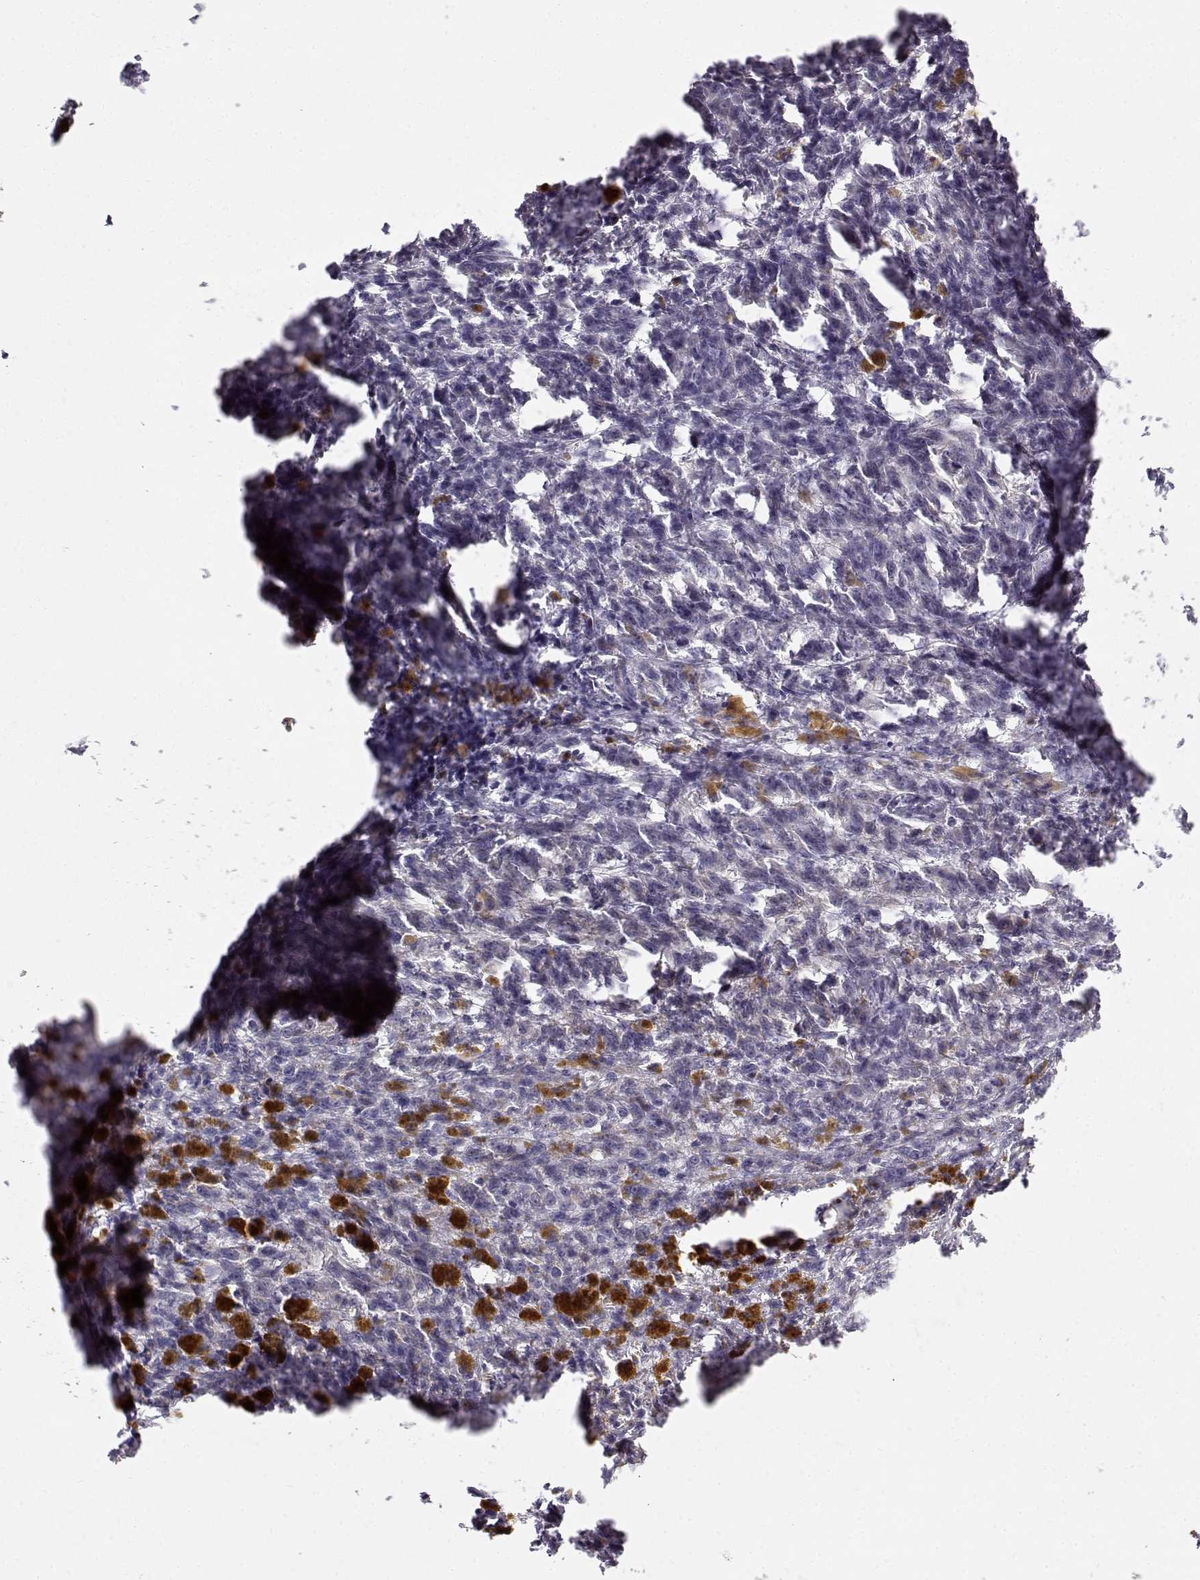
{"staining": {"intensity": "negative", "quantity": "none", "location": "none"}, "tissue": "melanoma", "cell_type": "Tumor cells", "image_type": "cancer", "snomed": [{"axis": "morphology", "description": "Malignant melanoma, NOS"}, {"axis": "topography", "description": "Skin"}], "caption": "IHC of melanoma exhibits no staining in tumor cells.", "gene": "EAF2", "patient": {"sex": "female", "age": 34}}